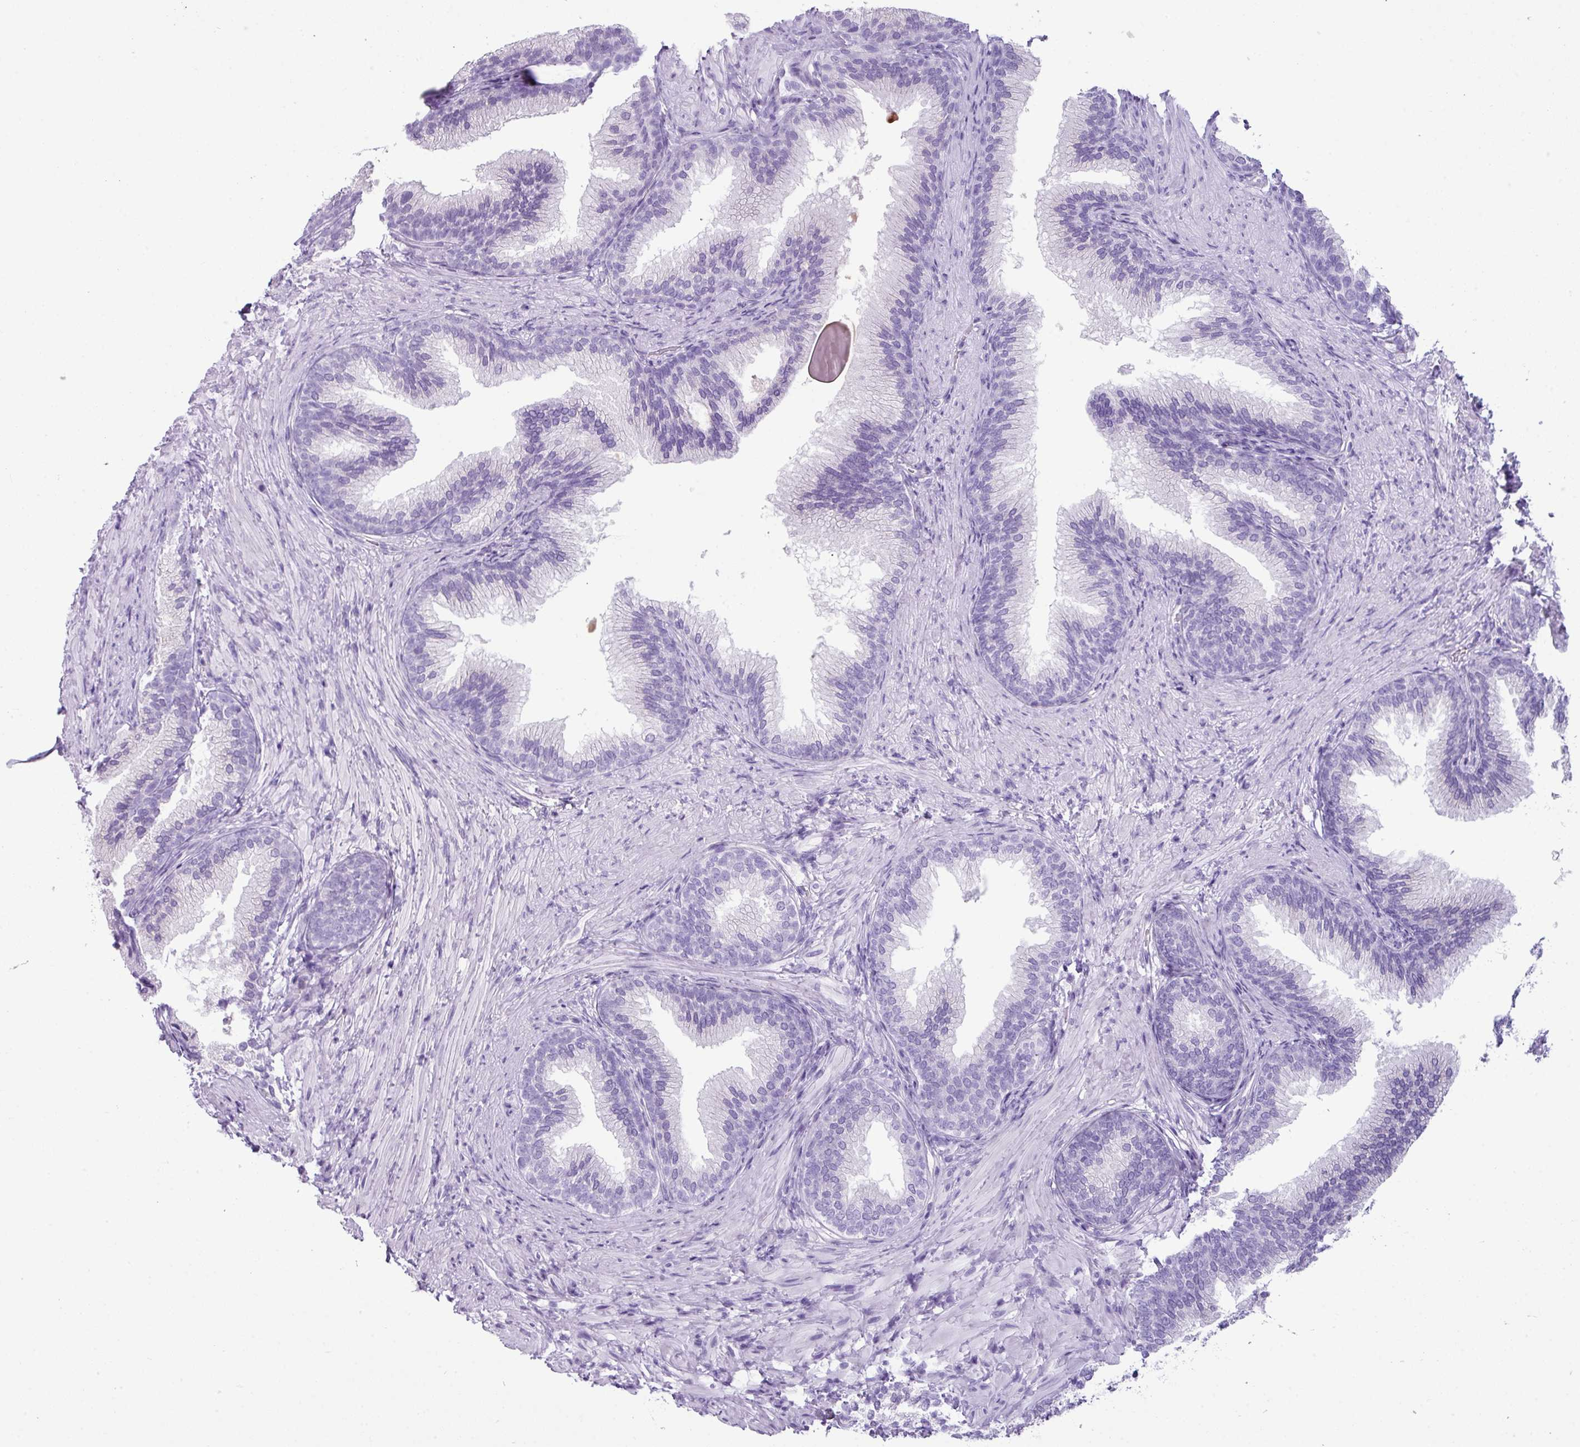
{"staining": {"intensity": "negative", "quantity": "none", "location": "none"}, "tissue": "prostate", "cell_type": "Glandular cells", "image_type": "normal", "snomed": [{"axis": "morphology", "description": "Normal tissue, NOS"}, {"axis": "topography", "description": "Prostate"}], "caption": "High power microscopy photomicrograph of an immunohistochemistry (IHC) histopathology image of unremarkable prostate, revealing no significant expression in glandular cells.", "gene": "ZNF568", "patient": {"sex": "male", "age": 76}}